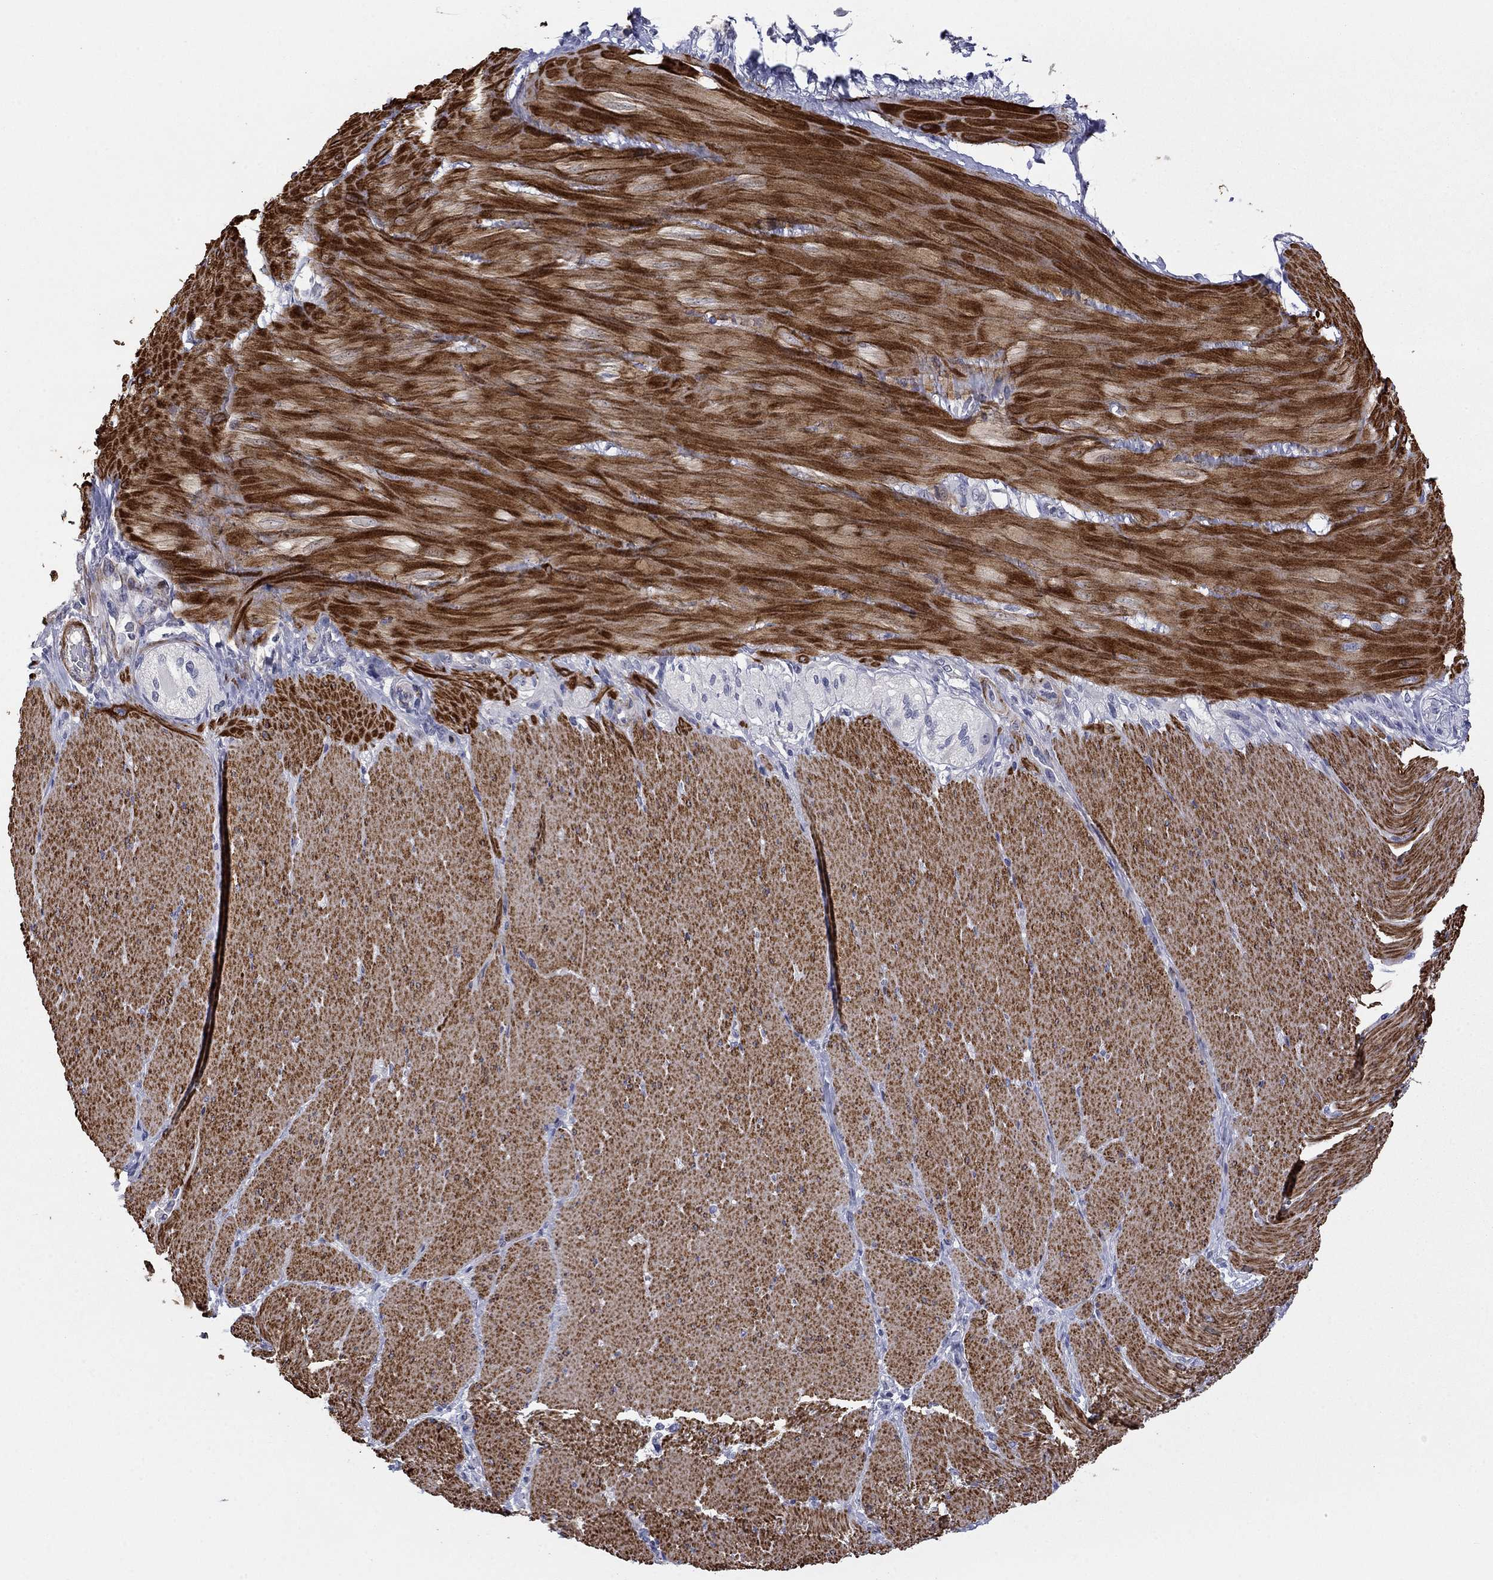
{"staining": {"intensity": "negative", "quantity": "none", "location": "none"}, "tissue": "adipose tissue", "cell_type": "Adipocytes", "image_type": "normal", "snomed": [{"axis": "morphology", "description": "Normal tissue, NOS"}, {"axis": "topography", "description": "Smooth muscle"}, {"axis": "topography", "description": "Duodenum"}, {"axis": "topography", "description": "Peripheral nerve tissue"}], "caption": "IHC of normal adipose tissue exhibits no positivity in adipocytes.", "gene": "IP6K3", "patient": {"sex": "female", "age": 61}}